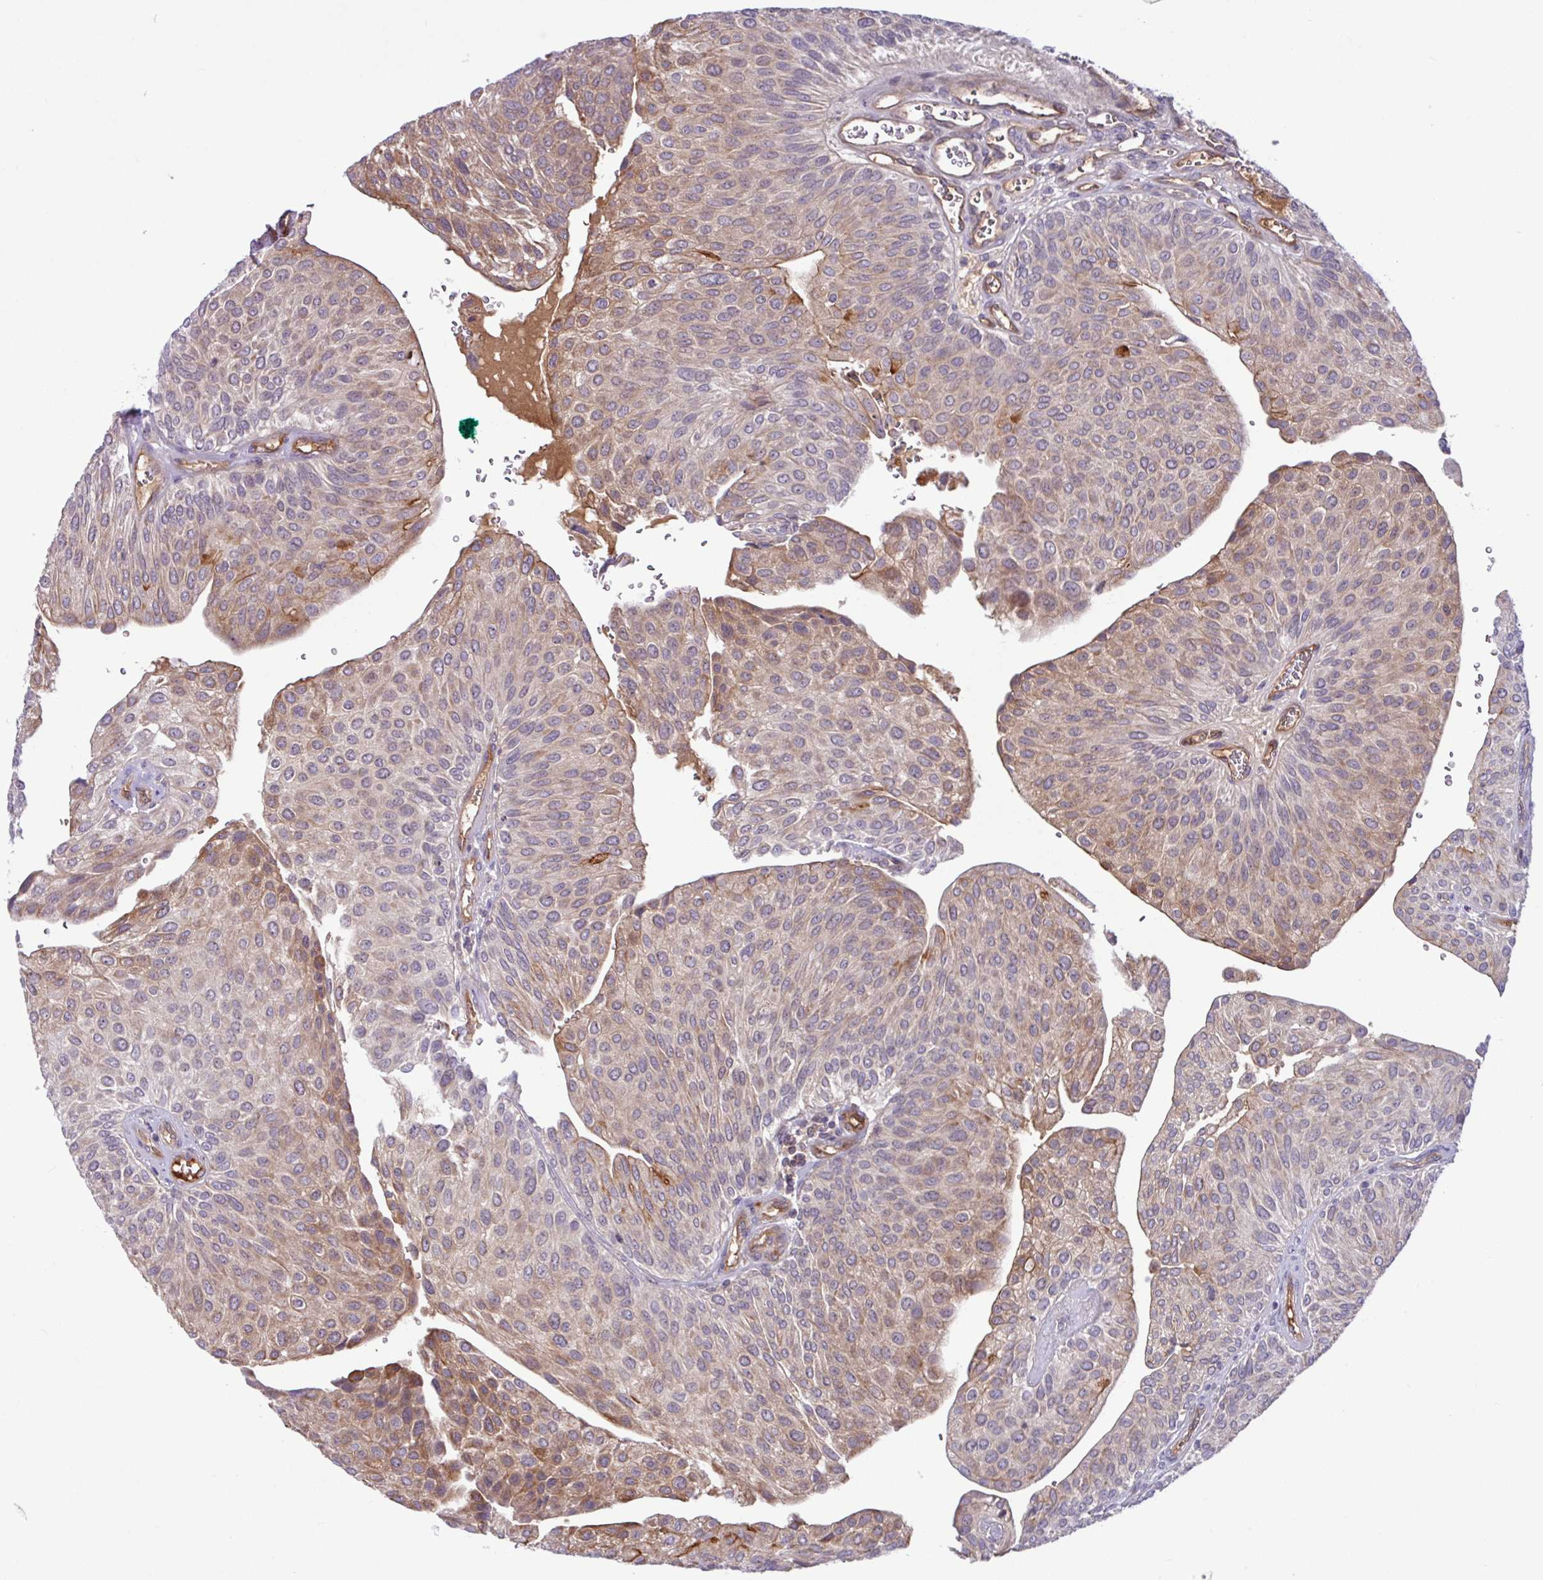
{"staining": {"intensity": "moderate", "quantity": "25%-75%", "location": "cytoplasmic/membranous"}, "tissue": "urothelial cancer", "cell_type": "Tumor cells", "image_type": "cancer", "snomed": [{"axis": "morphology", "description": "Urothelial carcinoma, NOS"}, {"axis": "topography", "description": "Urinary bladder"}], "caption": "Protein expression analysis of urothelial cancer reveals moderate cytoplasmic/membranous positivity in about 25%-75% of tumor cells.", "gene": "B4GALNT4", "patient": {"sex": "male", "age": 67}}